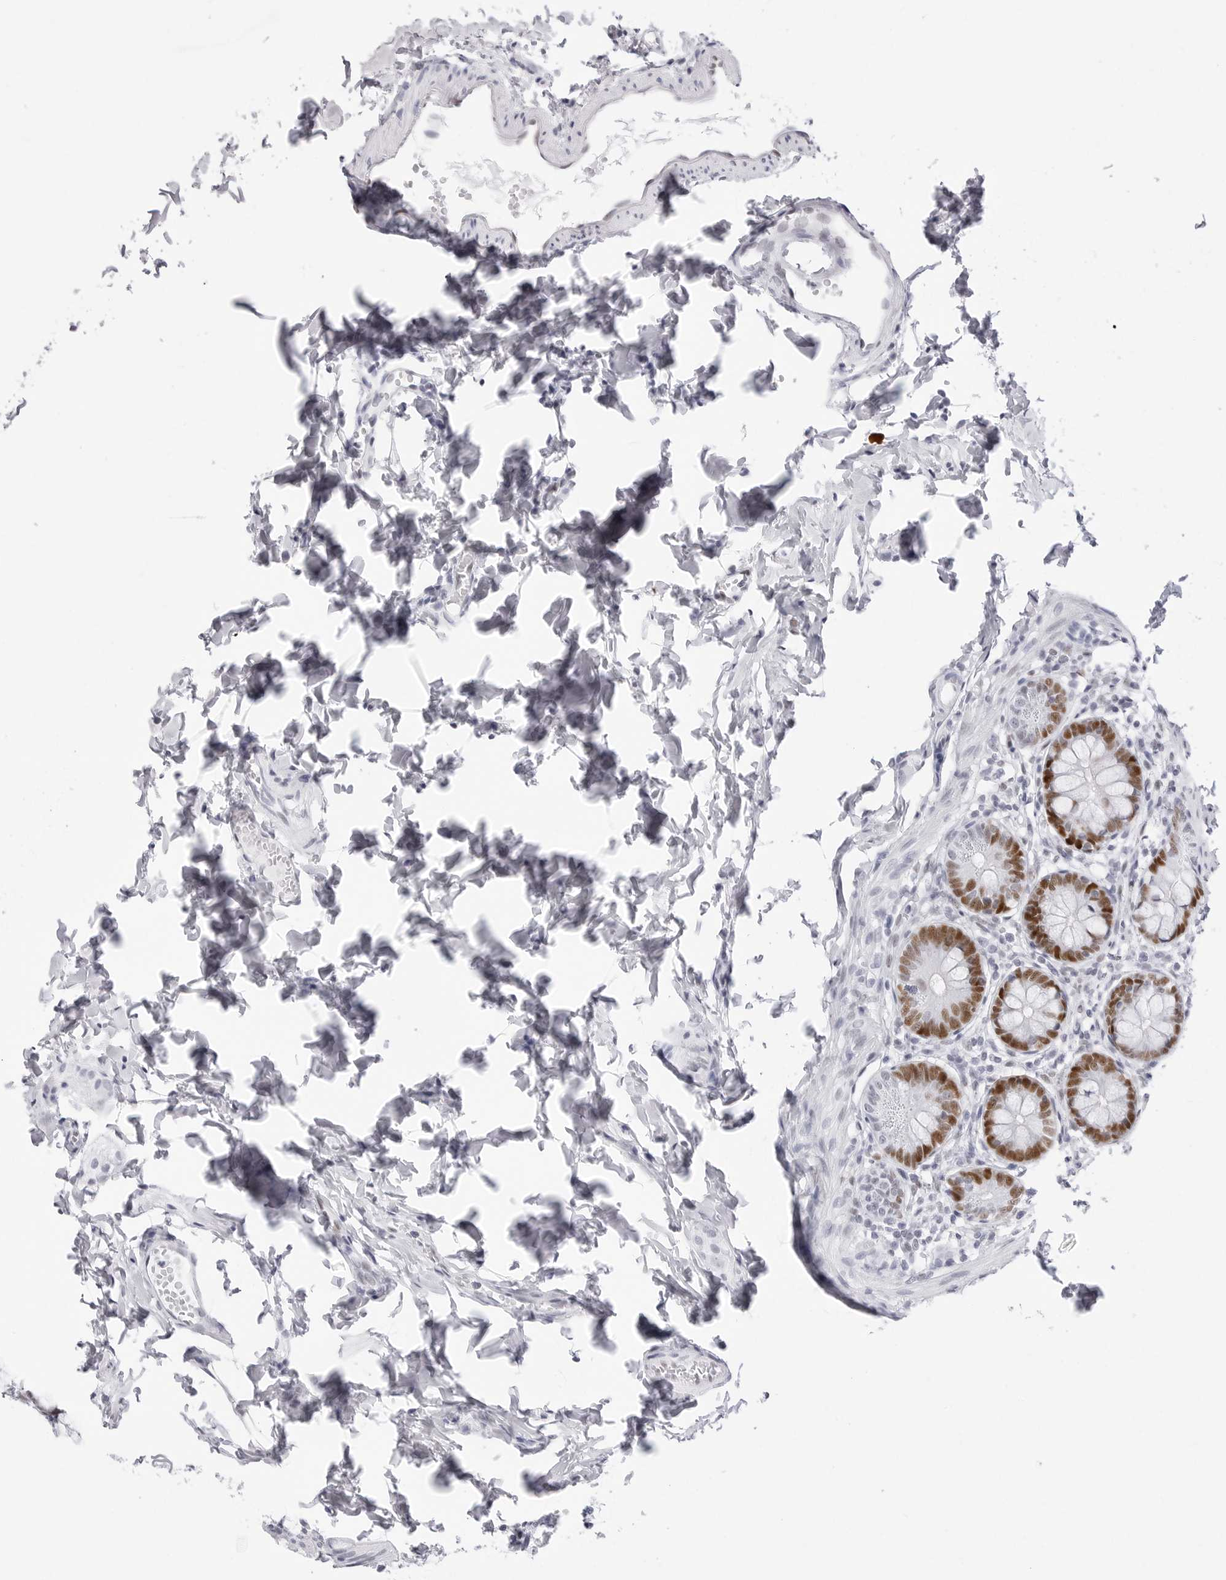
{"staining": {"intensity": "strong", "quantity": "25%-75%", "location": "nuclear"}, "tissue": "small intestine", "cell_type": "Glandular cells", "image_type": "normal", "snomed": [{"axis": "morphology", "description": "Normal tissue, NOS"}, {"axis": "topography", "description": "Small intestine"}], "caption": "This photomicrograph exhibits immunohistochemistry (IHC) staining of normal small intestine, with high strong nuclear expression in approximately 25%-75% of glandular cells.", "gene": "NASP", "patient": {"sex": "male", "age": 7}}